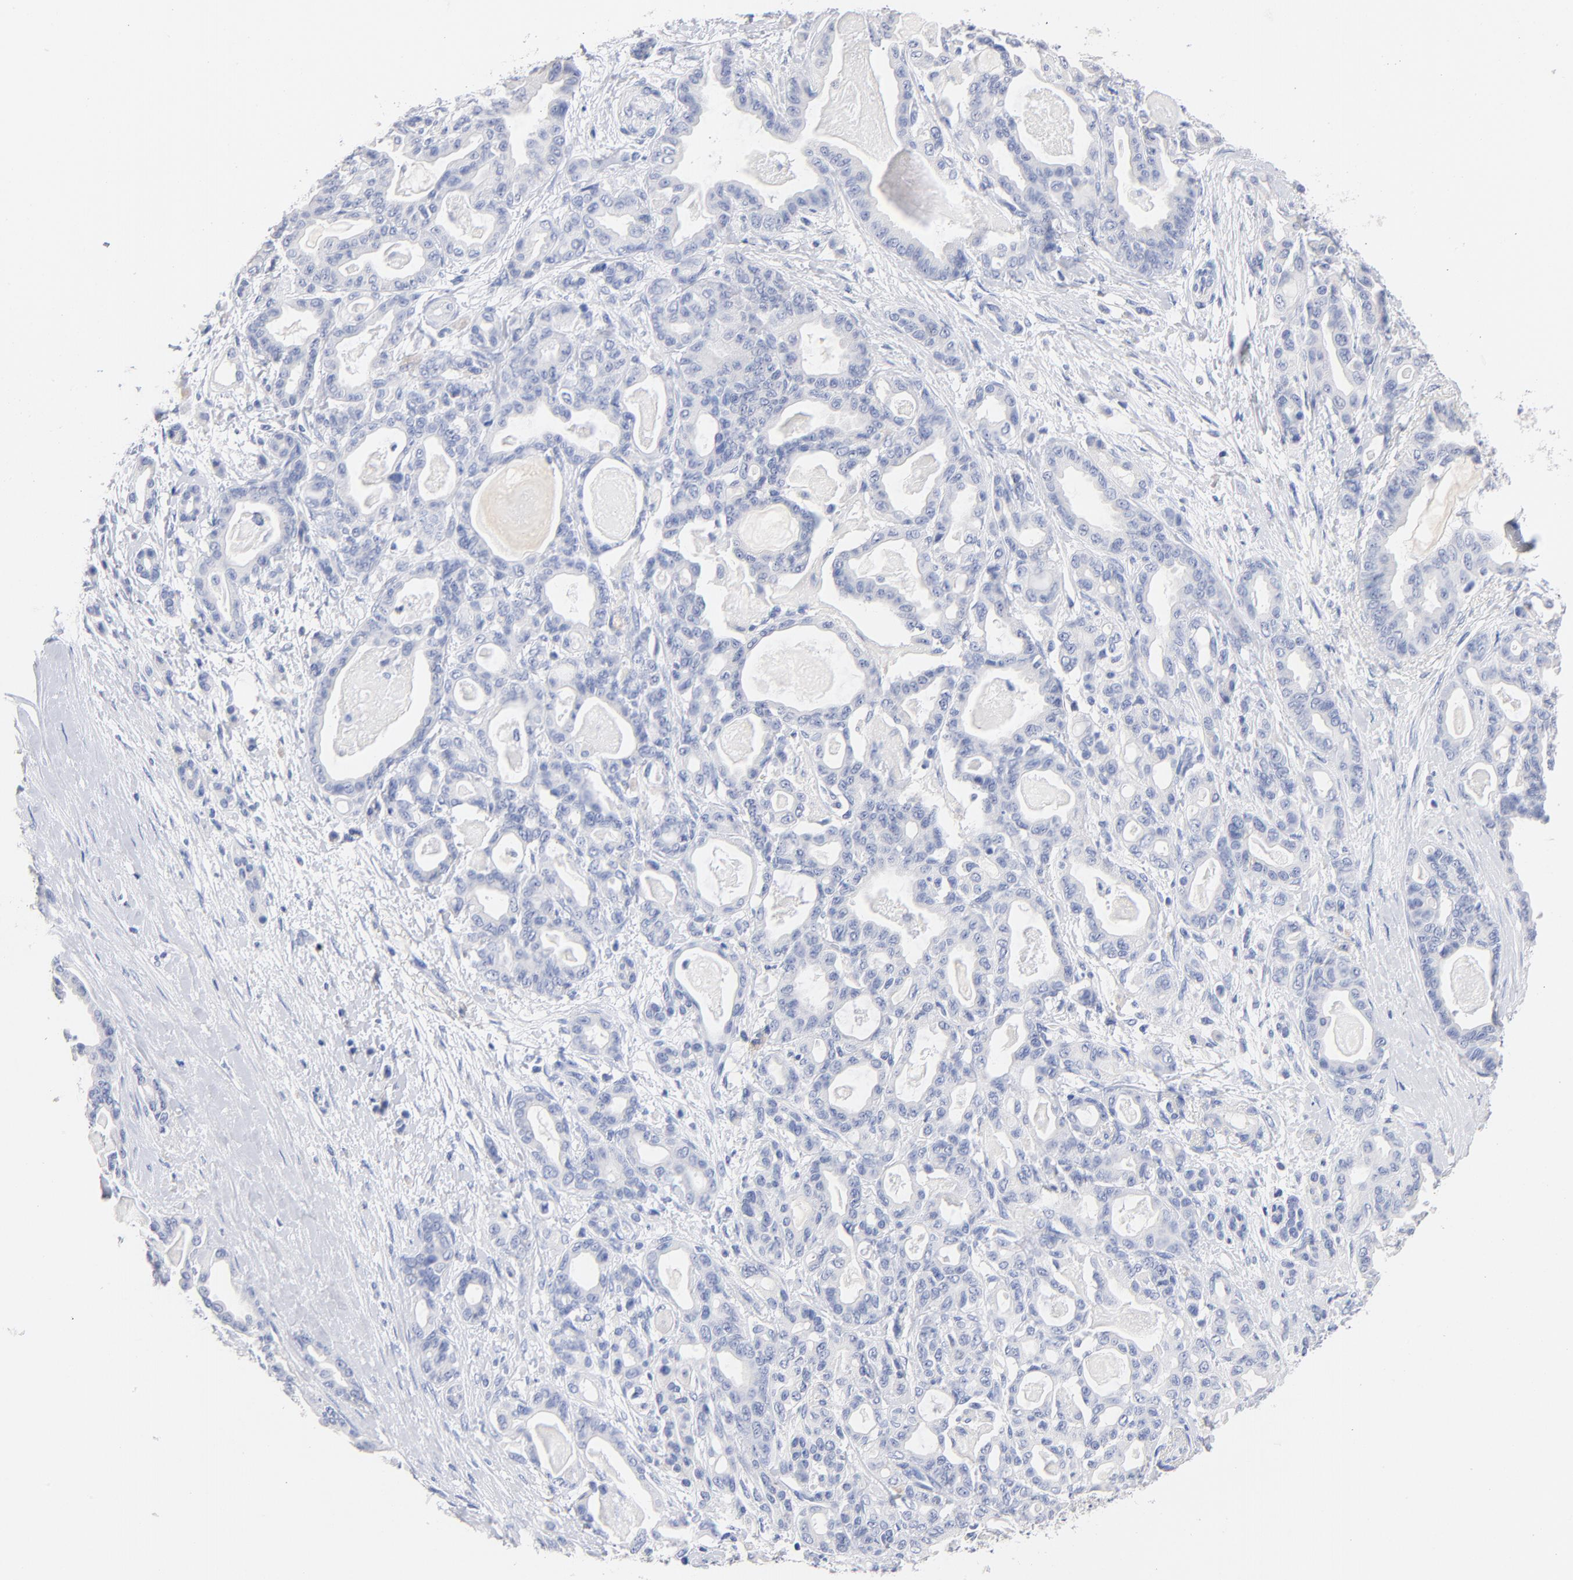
{"staining": {"intensity": "negative", "quantity": "none", "location": "none"}, "tissue": "pancreatic cancer", "cell_type": "Tumor cells", "image_type": "cancer", "snomed": [{"axis": "morphology", "description": "Adenocarcinoma, NOS"}, {"axis": "topography", "description": "Pancreas"}], "caption": "A micrograph of adenocarcinoma (pancreatic) stained for a protein shows no brown staining in tumor cells.", "gene": "CPS1", "patient": {"sex": "male", "age": 63}}